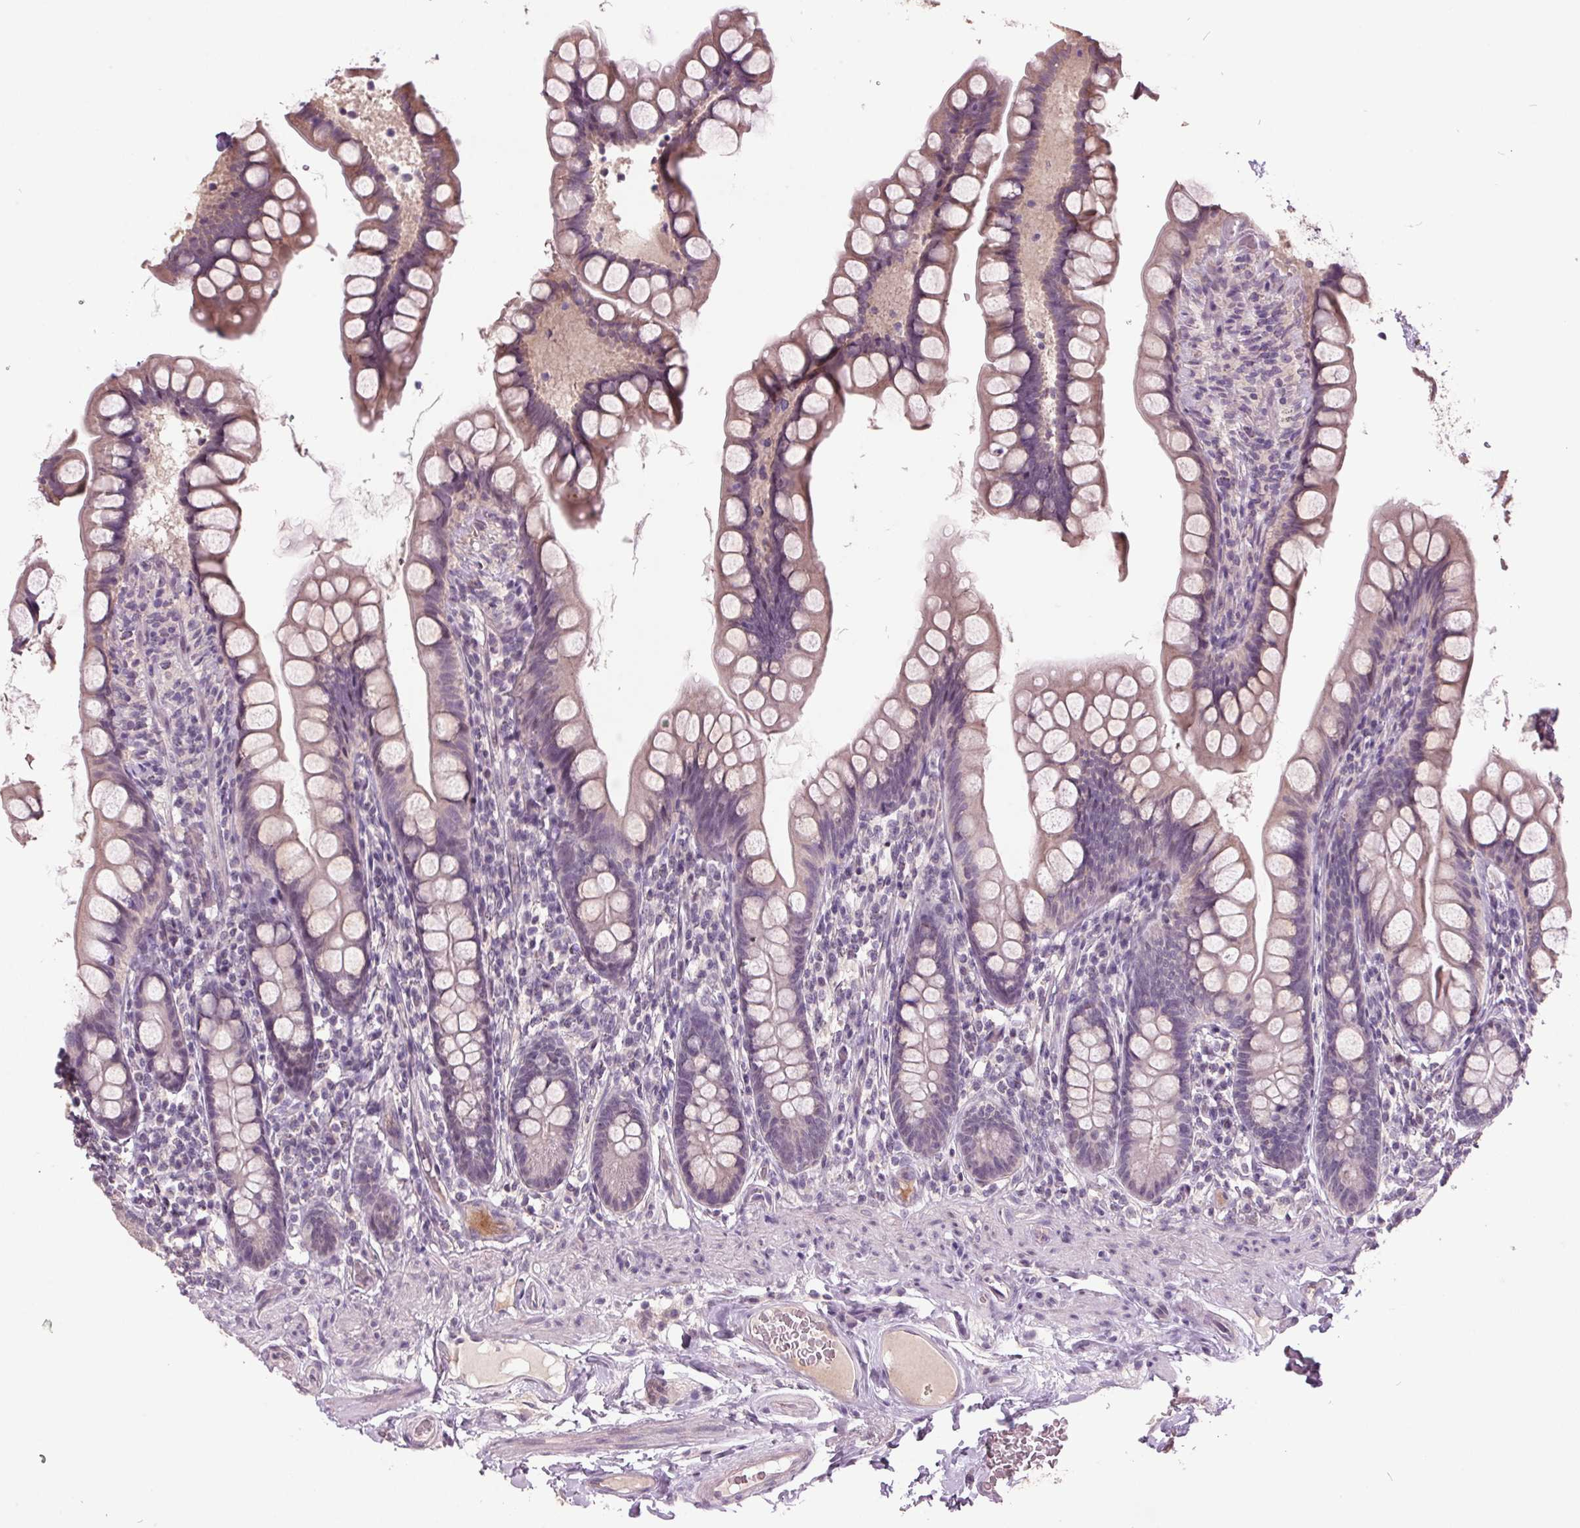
{"staining": {"intensity": "weak", "quantity": "<25%", "location": "cytoplasmic/membranous"}, "tissue": "small intestine", "cell_type": "Glandular cells", "image_type": "normal", "snomed": [{"axis": "morphology", "description": "Normal tissue, NOS"}, {"axis": "topography", "description": "Small intestine"}], "caption": "This is a photomicrograph of IHC staining of normal small intestine, which shows no staining in glandular cells.", "gene": "C2orf16", "patient": {"sex": "male", "age": 70}}